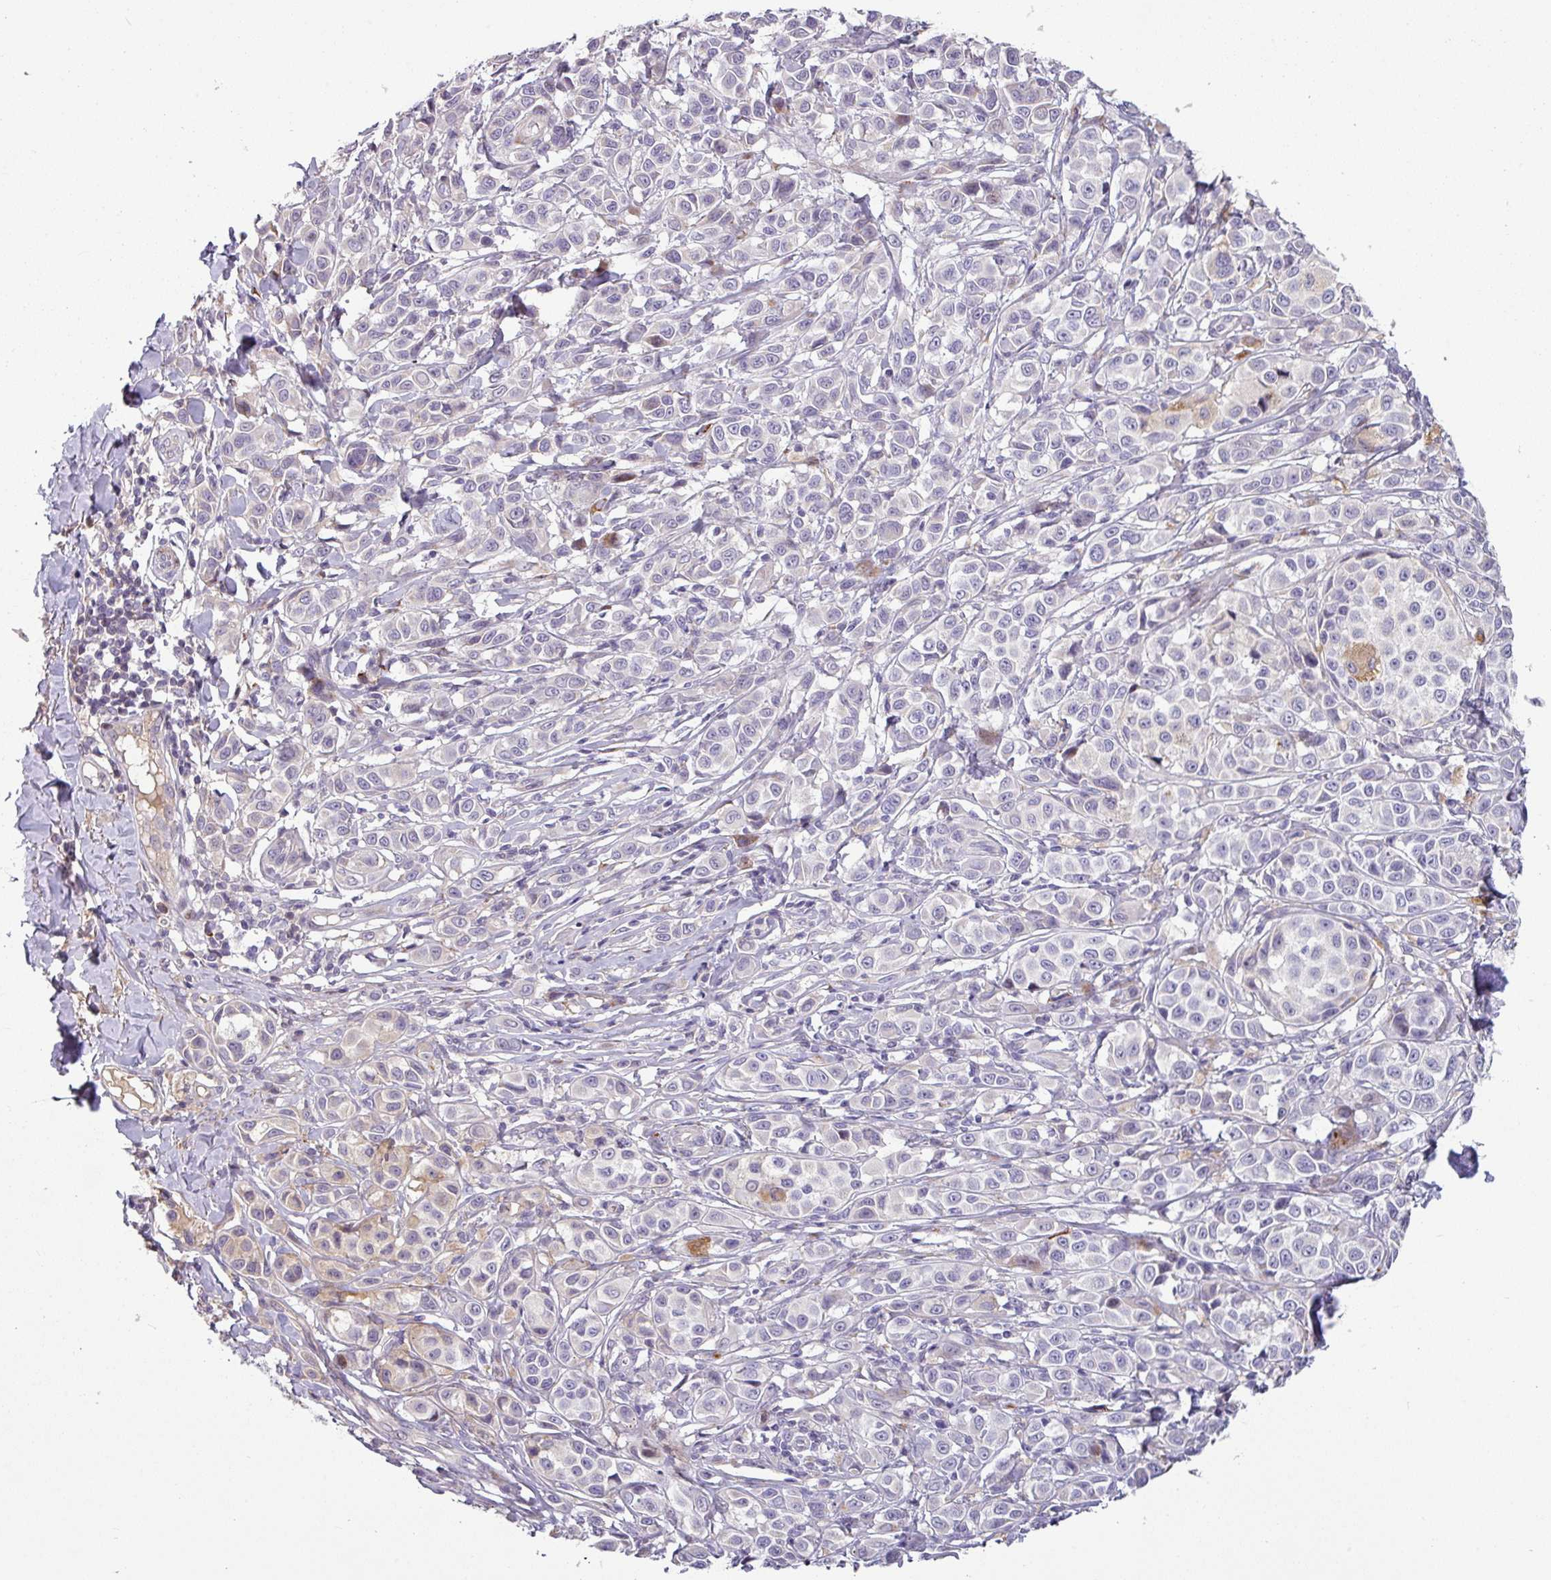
{"staining": {"intensity": "negative", "quantity": "none", "location": "none"}, "tissue": "melanoma", "cell_type": "Tumor cells", "image_type": "cancer", "snomed": [{"axis": "morphology", "description": "Malignant melanoma, NOS"}, {"axis": "topography", "description": "Skin"}], "caption": "High power microscopy micrograph of an immunohistochemistry (IHC) histopathology image of melanoma, revealing no significant staining in tumor cells.", "gene": "KLHL3", "patient": {"sex": "male", "age": 39}}